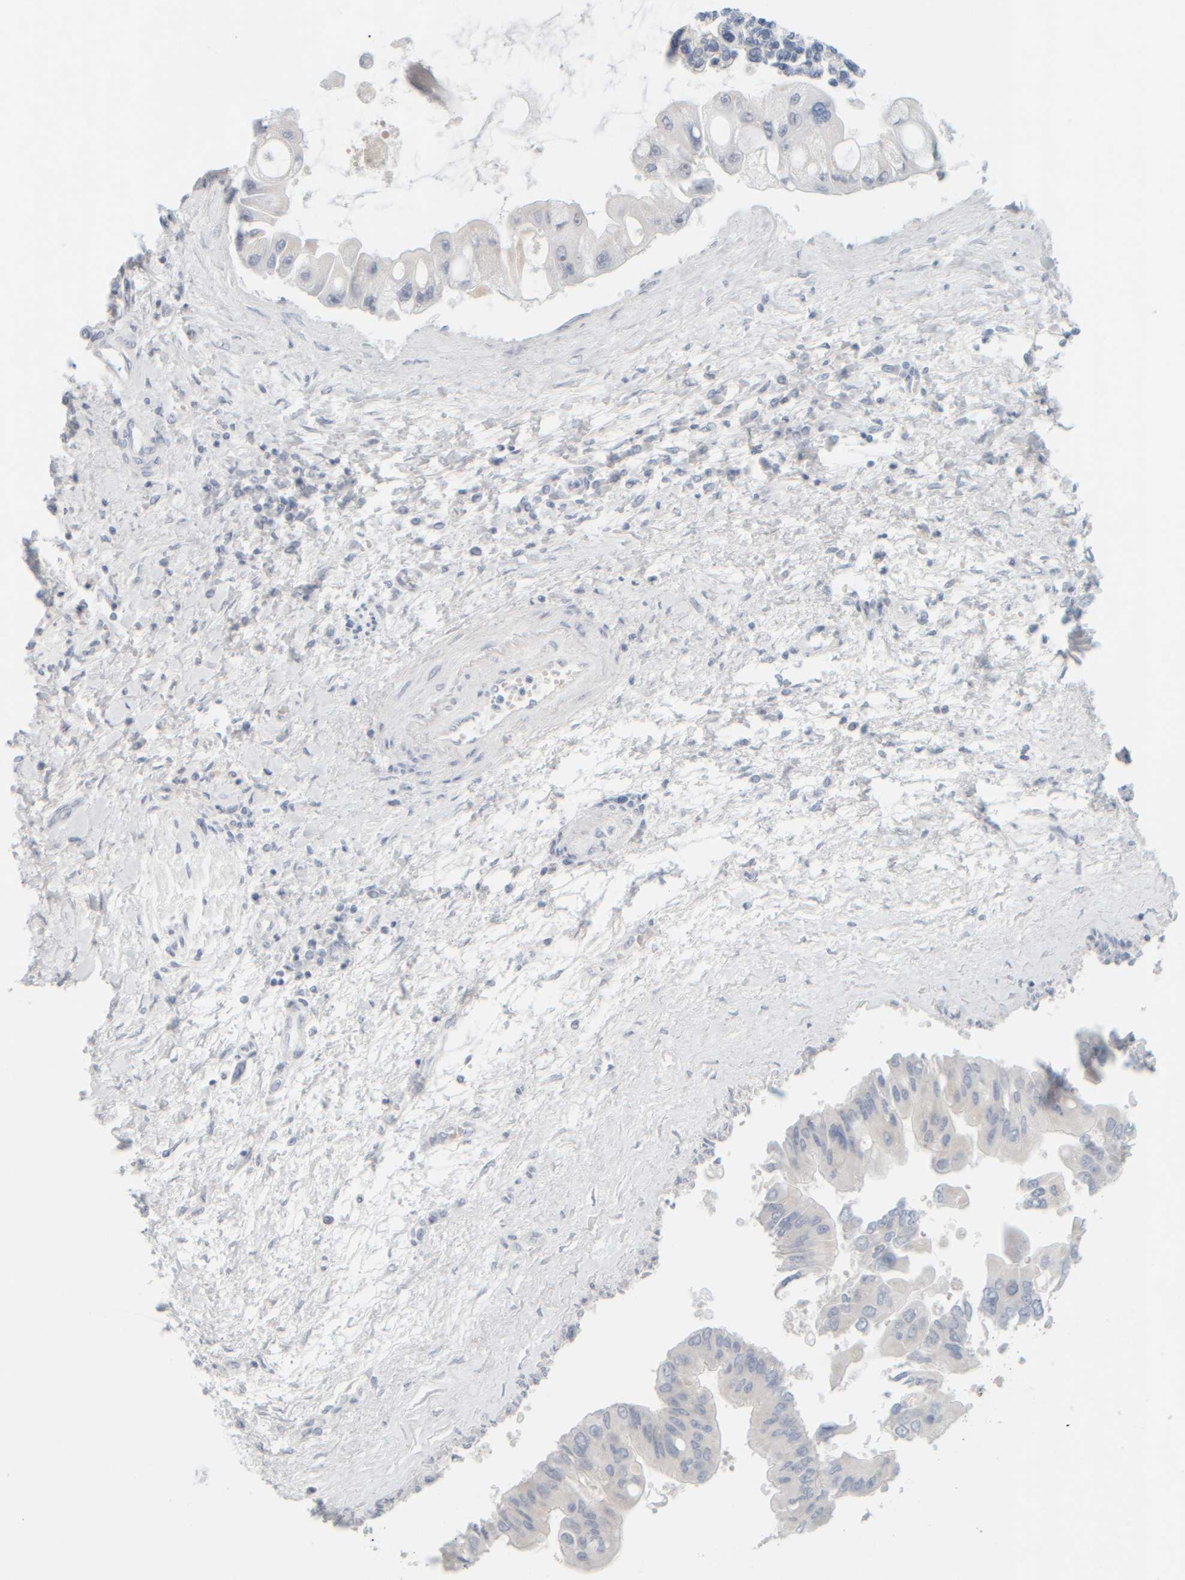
{"staining": {"intensity": "negative", "quantity": "none", "location": "none"}, "tissue": "liver cancer", "cell_type": "Tumor cells", "image_type": "cancer", "snomed": [{"axis": "morphology", "description": "Cholangiocarcinoma"}, {"axis": "topography", "description": "Liver"}], "caption": "This histopathology image is of liver cholangiocarcinoma stained with IHC to label a protein in brown with the nuclei are counter-stained blue. There is no expression in tumor cells.", "gene": "PTGES3L-AARSD1", "patient": {"sex": "male", "age": 50}}